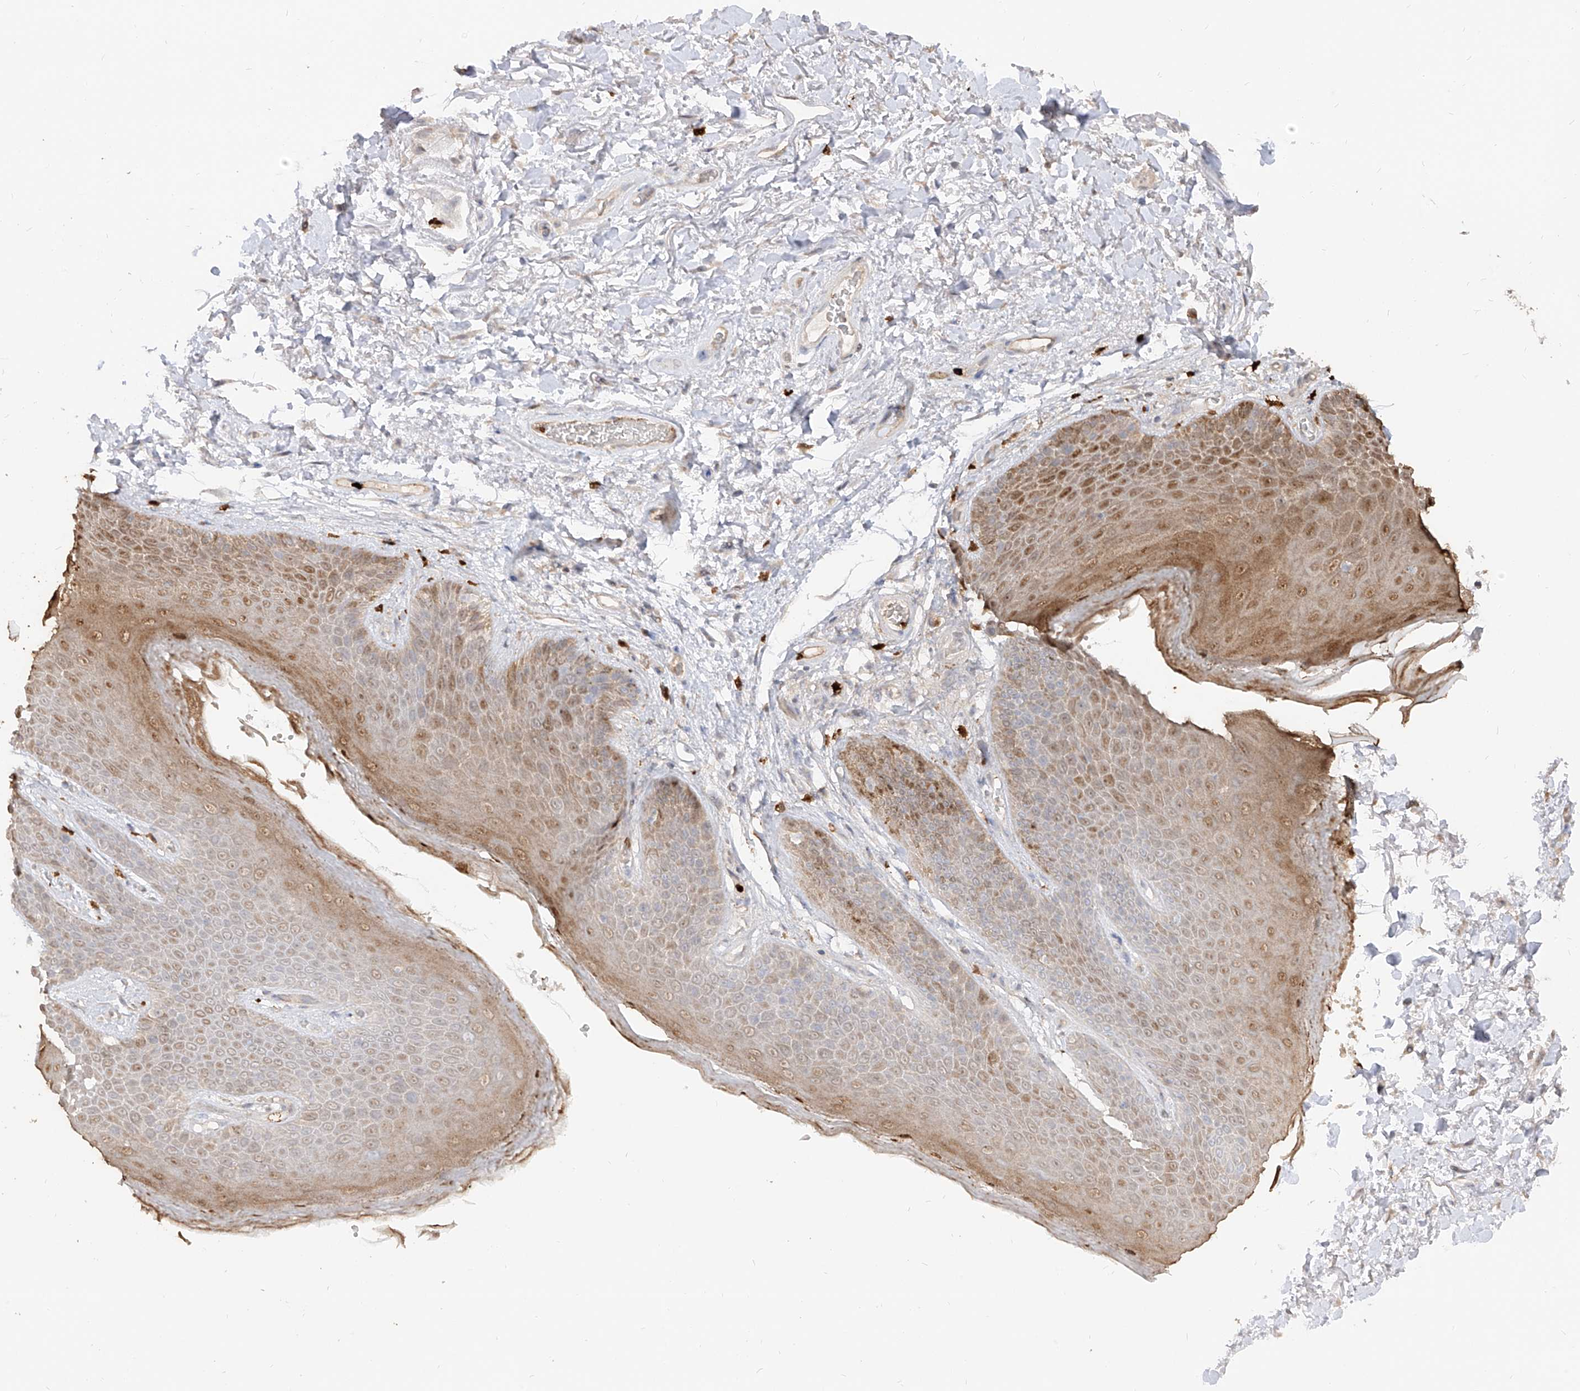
{"staining": {"intensity": "moderate", "quantity": "25%-75%", "location": "cytoplasmic/membranous,nuclear"}, "tissue": "skin", "cell_type": "Epidermal cells", "image_type": "normal", "snomed": [{"axis": "morphology", "description": "Normal tissue, NOS"}, {"axis": "topography", "description": "Anal"}], "caption": "Immunohistochemistry (IHC) image of benign skin: human skin stained using IHC exhibits medium levels of moderate protein expression localized specifically in the cytoplasmic/membranous,nuclear of epidermal cells, appearing as a cytoplasmic/membranous,nuclear brown color.", "gene": "ZNF227", "patient": {"sex": "male", "age": 74}}